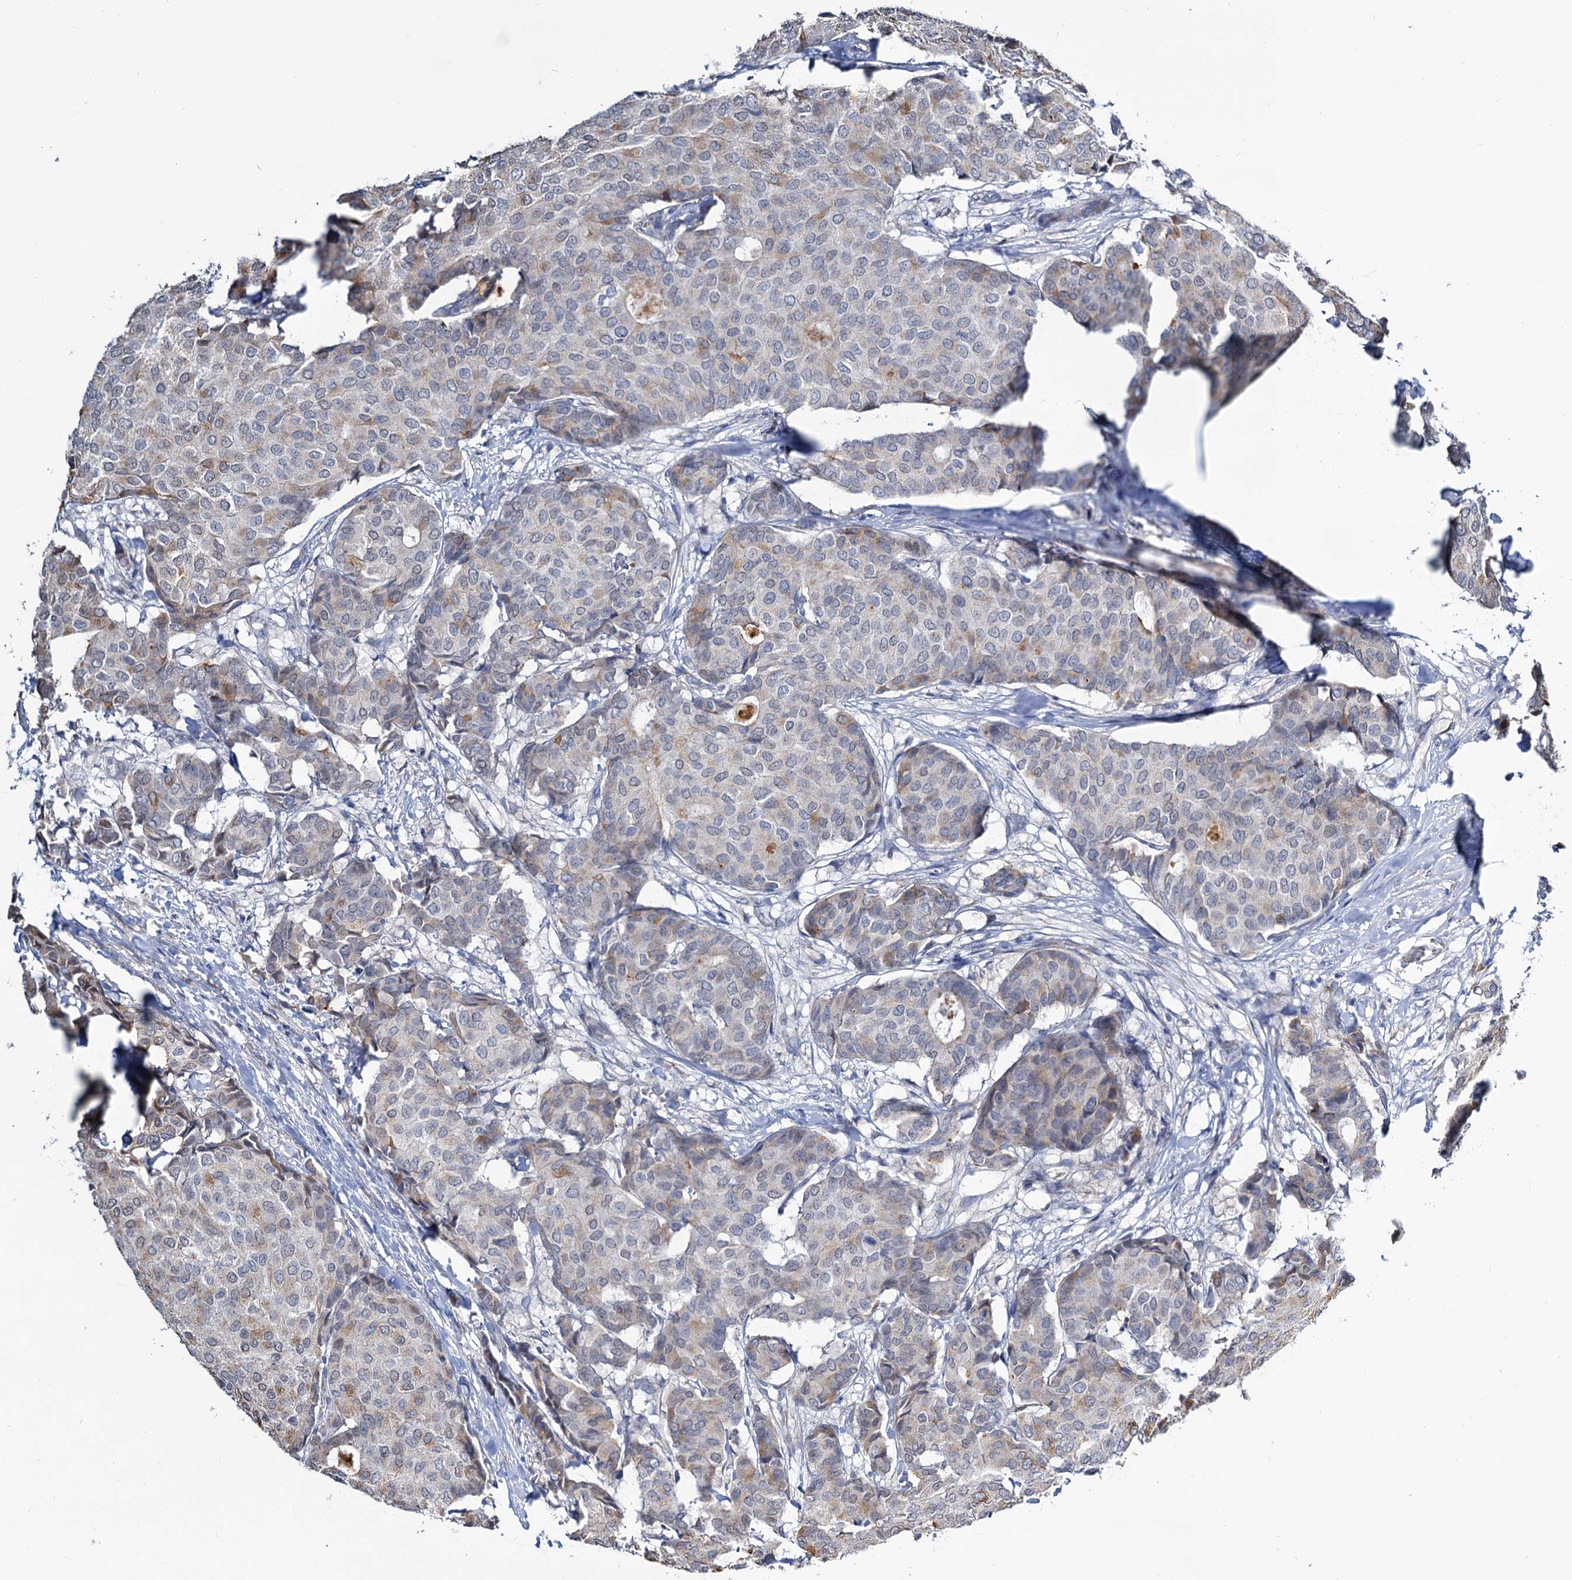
{"staining": {"intensity": "weak", "quantity": "<25%", "location": "cytoplasmic/membranous"}, "tissue": "breast cancer", "cell_type": "Tumor cells", "image_type": "cancer", "snomed": [{"axis": "morphology", "description": "Duct carcinoma"}, {"axis": "topography", "description": "Breast"}], "caption": "Immunohistochemistry (IHC) histopathology image of breast intraductal carcinoma stained for a protein (brown), which shows no staining in tumor cells.", "gene": "ALKBH7", "patient": {"sex": "female", "age": 75}}